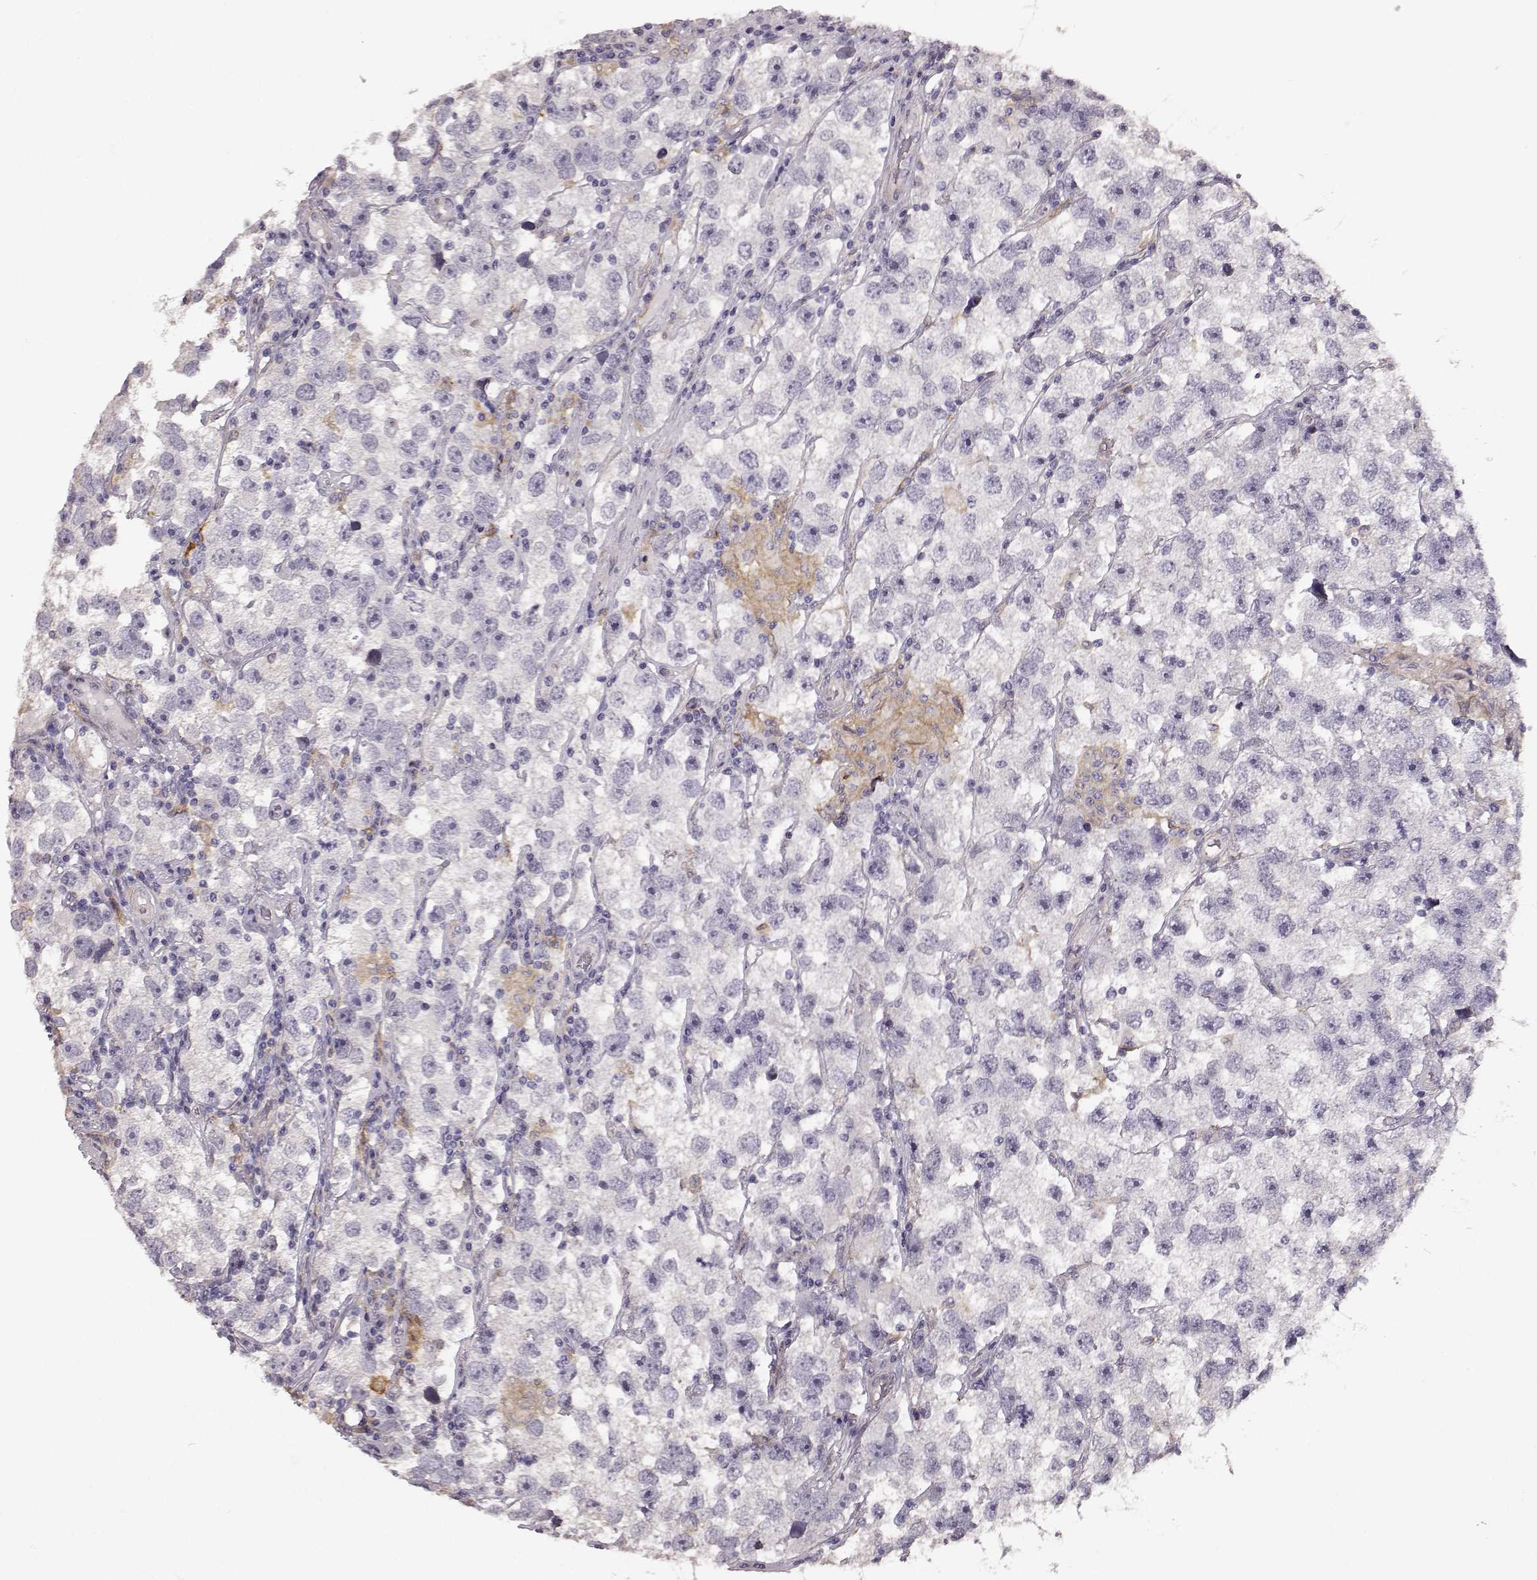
{"staining": {"intensity": "negative", "quantity": "none", "location": "none"}, "tissue": "testis cancer", "cell_type": "Tumor cells", "image_type": "cancer", "snomed": [{"axis": "morphology", "description": "Seminoma, NOS"}, {"axis": "topography", "description": "Testis"}], "caption": "High power microscopy image of an immunohistochemistry (IHC) photomicrograph of seminoma (testis), revealing no significant expression in tumor cells.", "gene": "GPR50", "patient": {"sex": "male", "age": 26}}